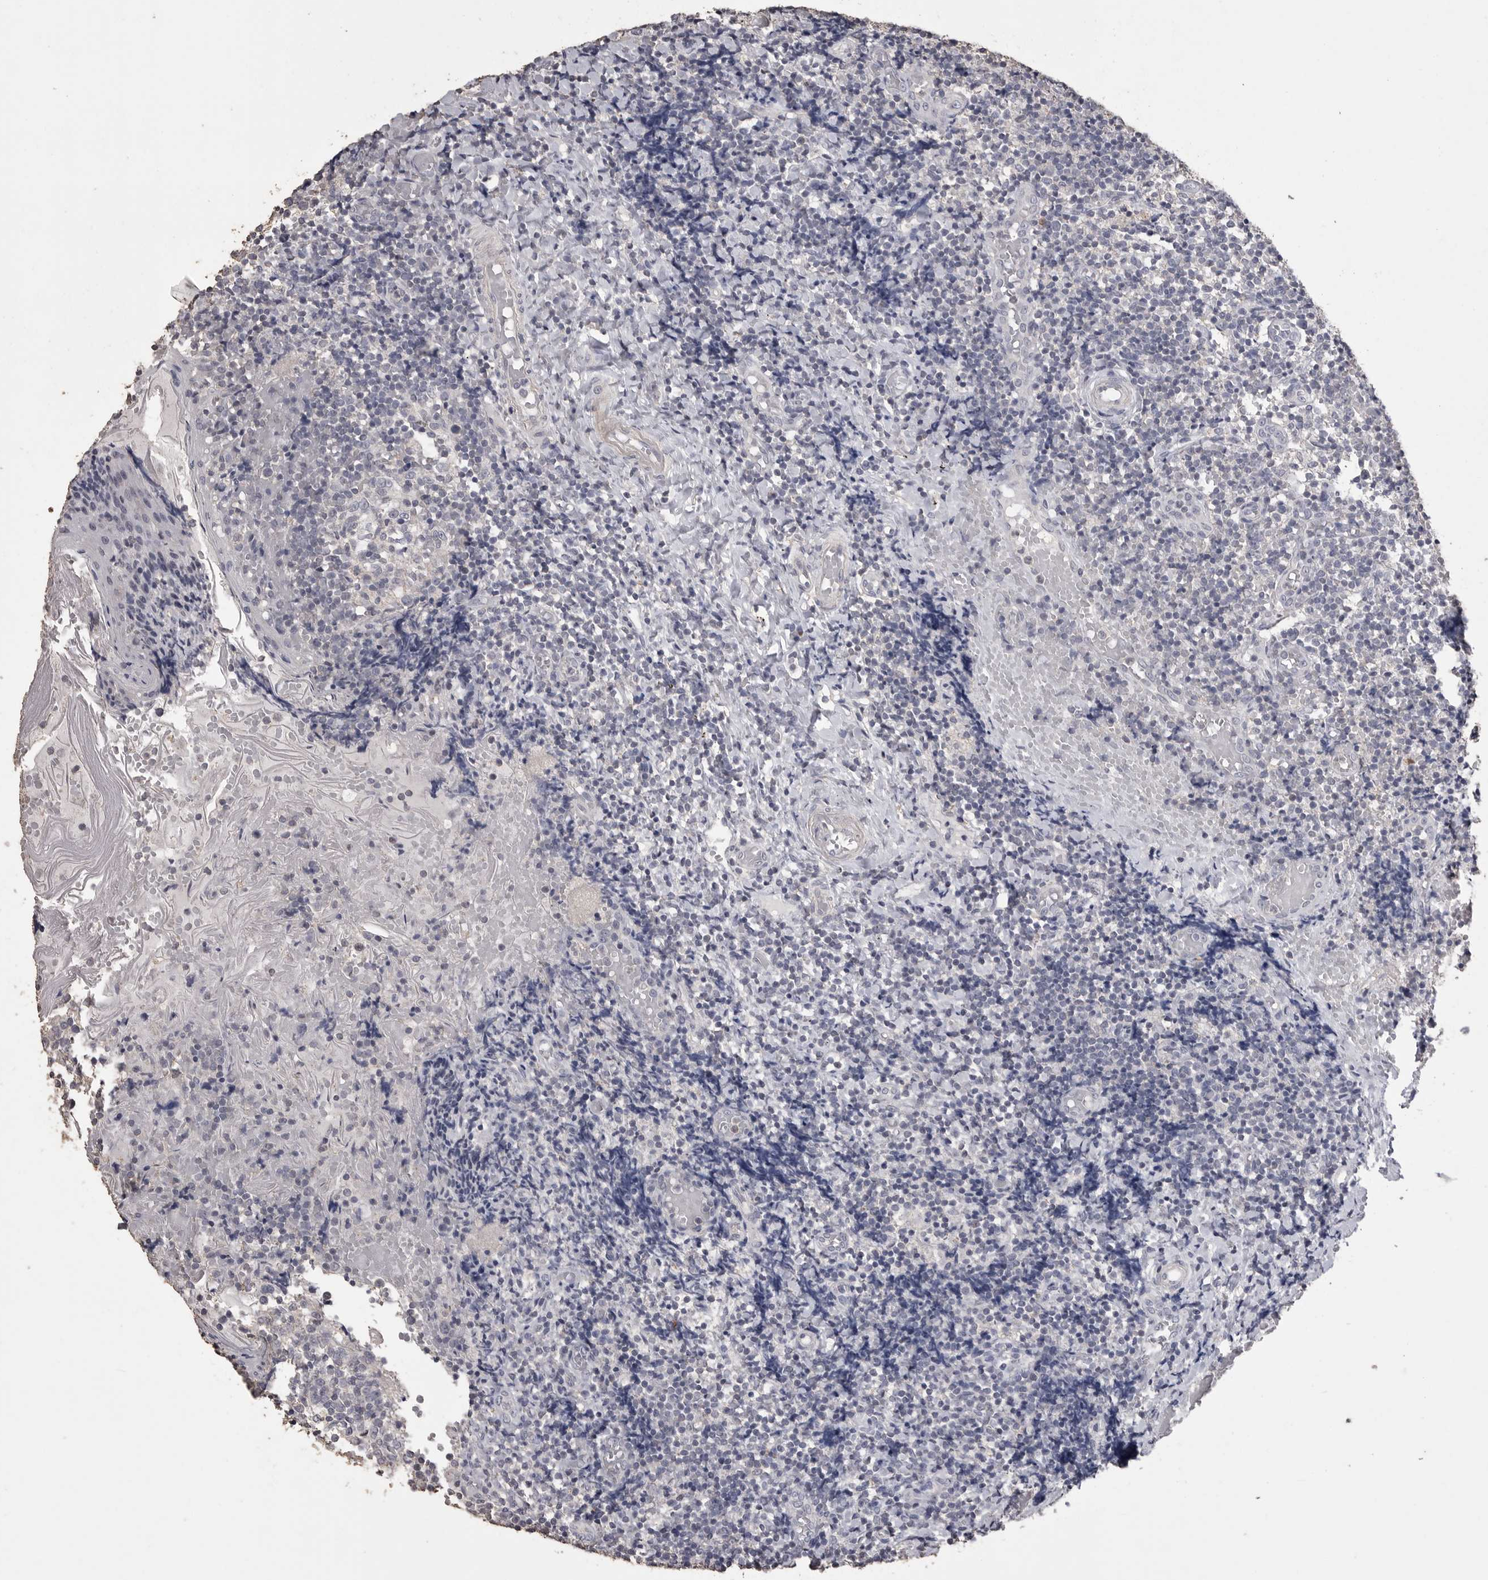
{"staining": {"intensity": "negative", "quantity": "none", "location": "none"}, "tissue": "tonsil", "cell_type": "Germinal center cells", "image_type": "normal", "snomed": [{"axis": "morphology", "description": "Normal tissue, NOS"}, {"axis": "topography", "description": "Tonsil"}], "caption": "The histopathology image demonstrates no staining of germinal center cells in normal tonsil. (DAB (3,3'-diaminobenzidine) immunohistochemistry (IHC) with hematoxylin counter stain).", "gene": "MMP7", "patient": {"sex": "female", "age": 19}}